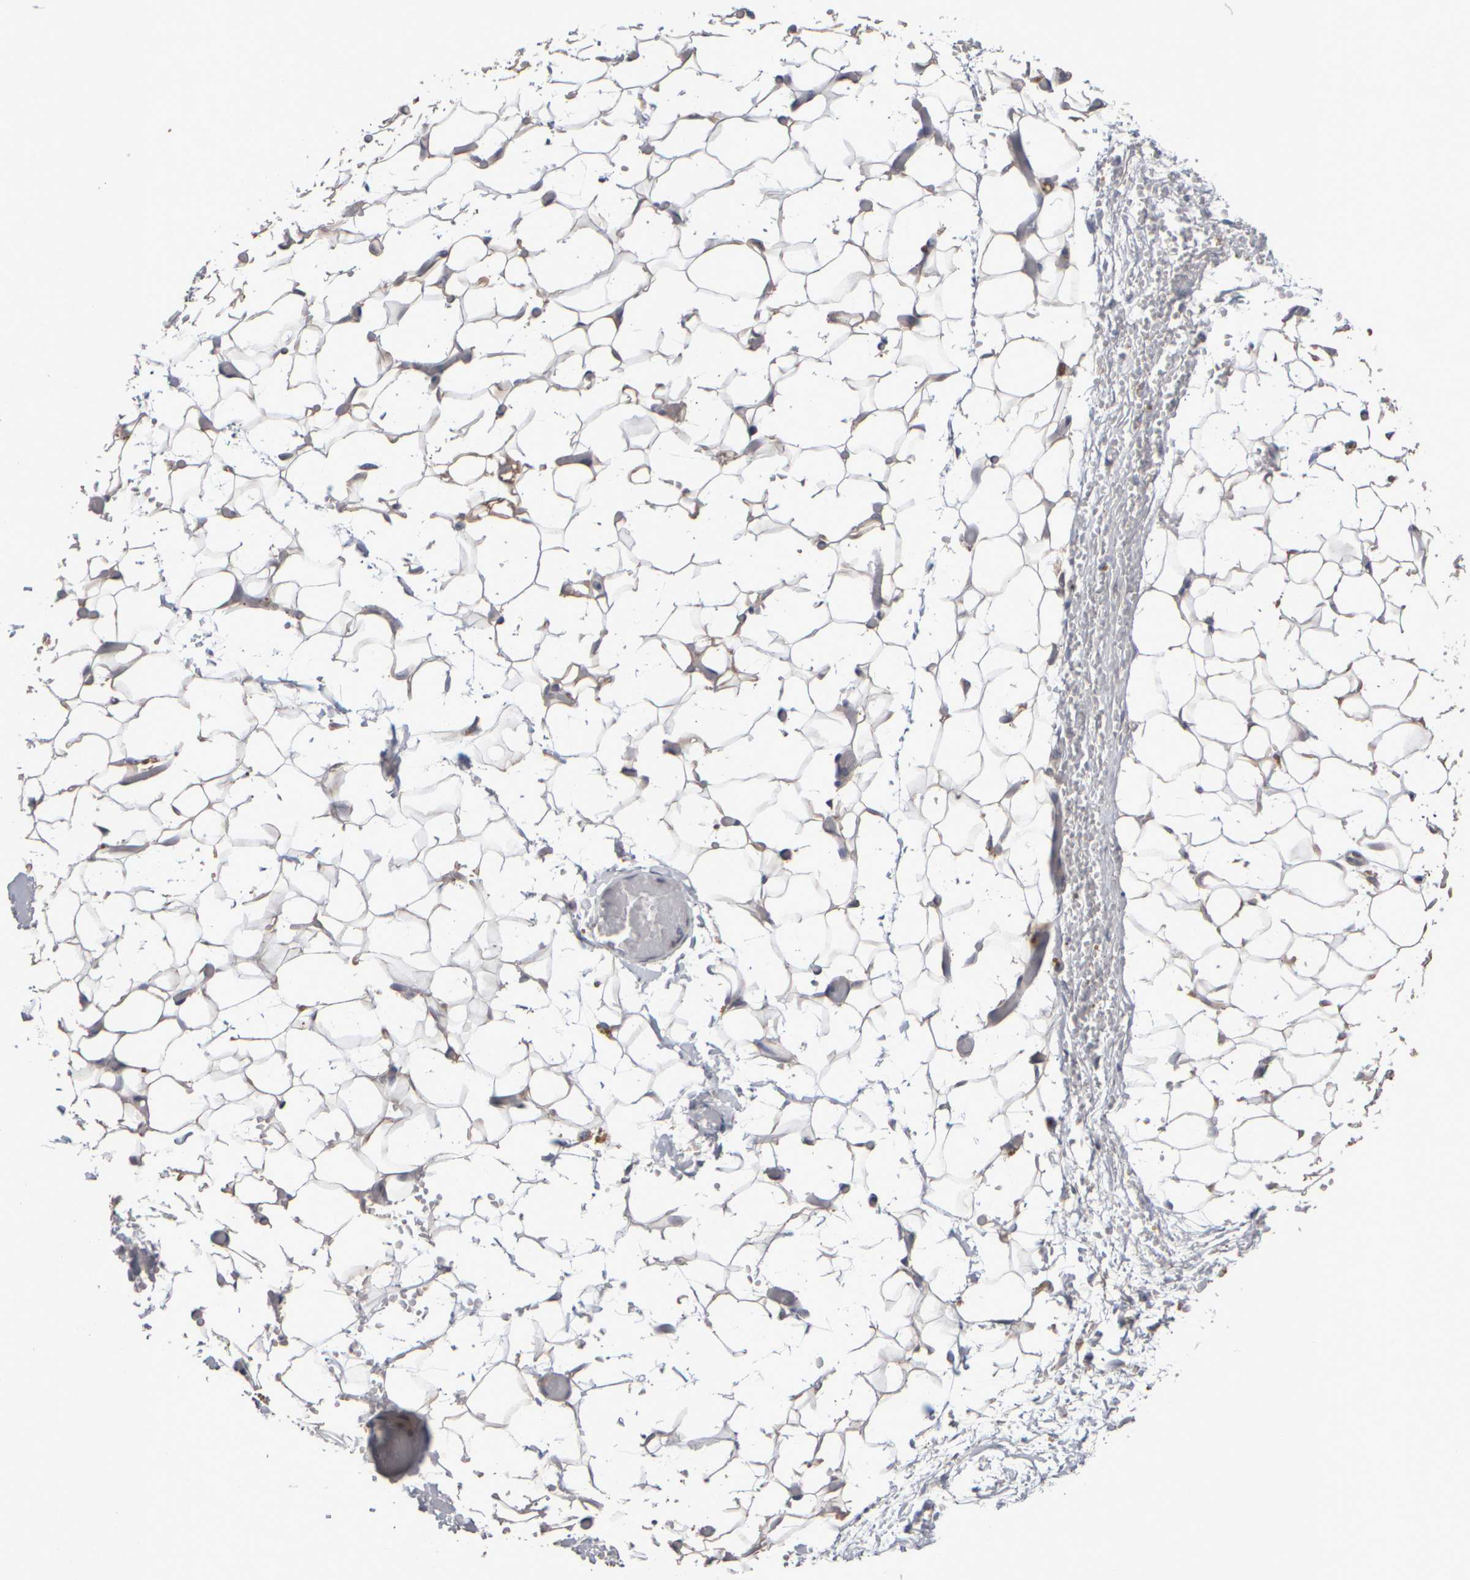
{"staining": {"intensity": "negative", "quantity": "none", "location": "none"}, "tissue": "adipose tissue", "cell_type": "Adipocytes", "image_type": "normal", "snomed": [{"axis": "morphology", "description": "Normal tissue, NOS"}, {"axis": "topography", "description": "Kidney"}, {"axis": "topography", "description": "Peripheral nerve tissue"}], "caption": "A micrograph of human adipose tissue is negative for staining in adipocytes. The staining was performed using DAB to visualize the protein expression in brown, while the nuclei were stained in blue with hematoxylin (Magnification: 20x).", "gene": "EPHX2", "patient": {"sex": "male", "age": 7}}